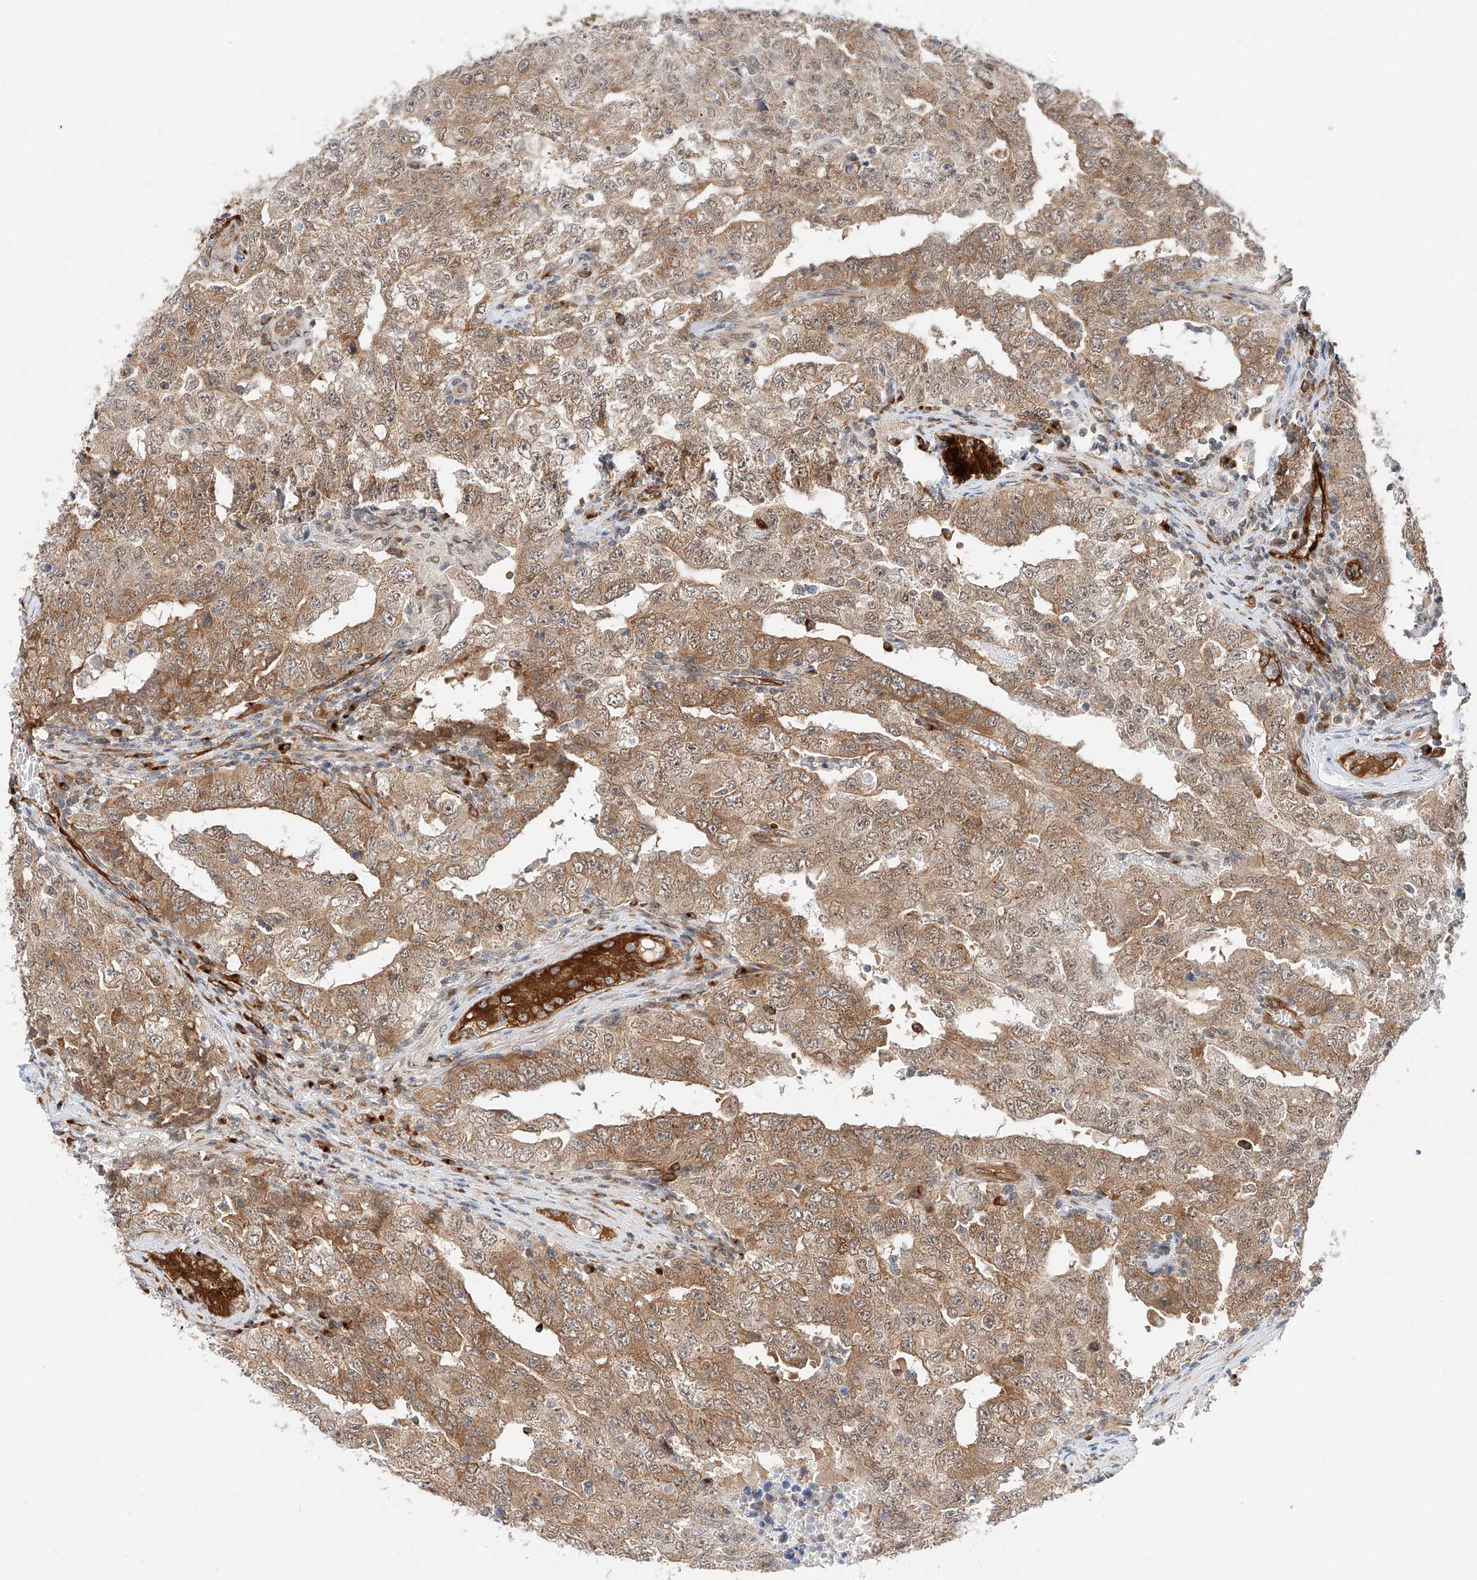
{"staining": {"intensity": "moderate", "quantity": ">75%", "location": "cytoplasmic/membranous"}, "tissue": "testis cancer", "cell_type": "Tumor cells", "image_type": "cancer", "snomed": [{"axis": "morphology", "description": "Carcinoma, Embryonal, NOS"}, {"axis": "topography", "description": "Testis"}], "caption": "Brown immunohistochemical staining in human embryonal carcinoma (testis) demonstrates moderate cytoplasmic/membranous staining in about >75% of tumor cells.", "gene": "CARMIL1", "patient": {"sex": "male", "age": 26}}